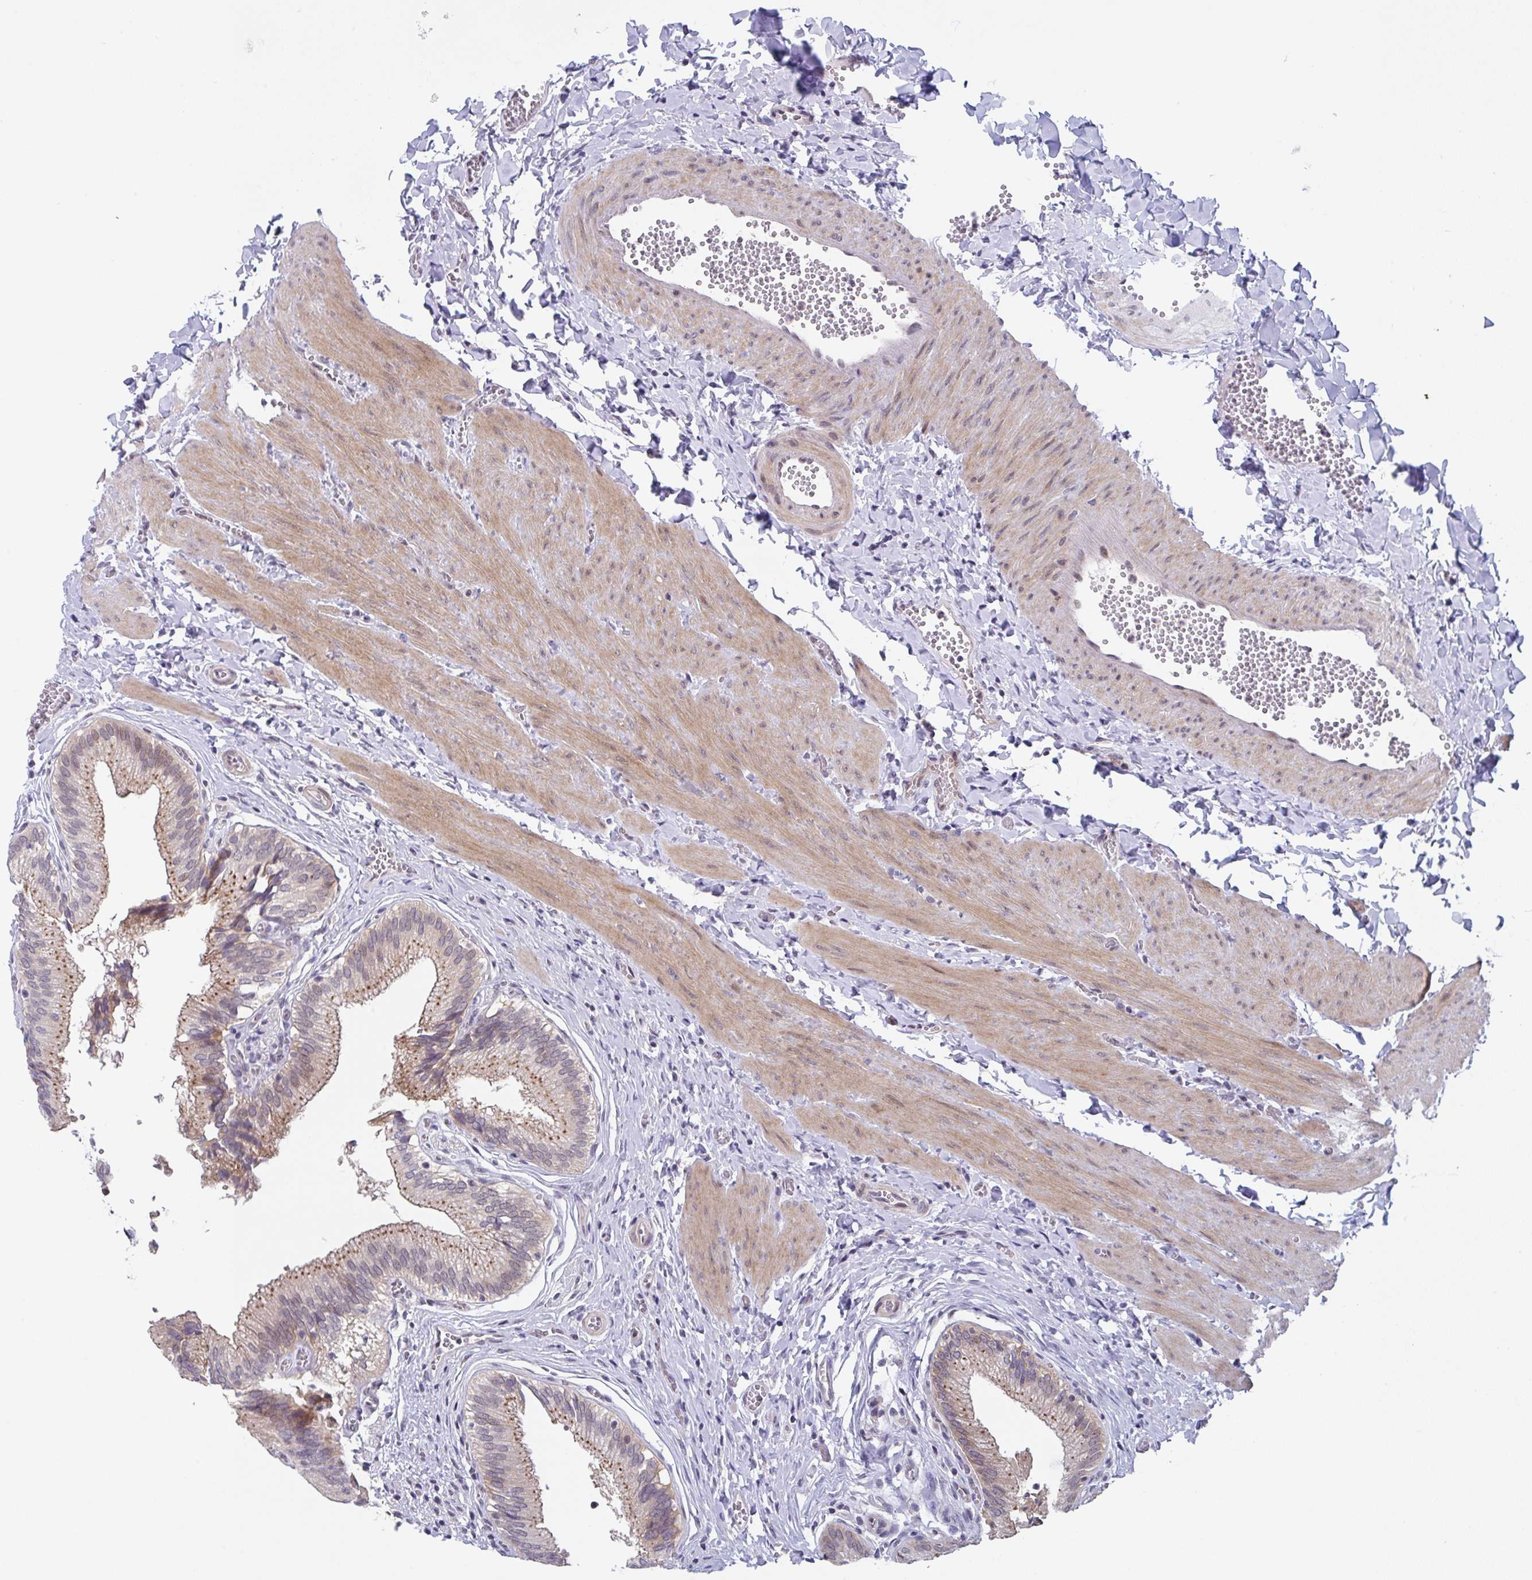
{"staining": {"intensity": "strong", "quantity": ">75%", "location": "cytoplasmic/membranous,nuclear"}, "tissue": "gallbladder", "cell_type": "Glandular cells", "image_type": "normal", "snomed": [{"axis": "morphology", "description": "Normal tissue, NOS"}, {"axis": "topography", "description": "Gallbladder"}], "caption": "Immunohistochemistry staining of unremarkable gallbladder, which exhibits high levels of strong cytoplasmic/membranous,nuclear staining in approximately >75% of glandular cells indicating strong cytoplasmic/membranous,nuclear protein positivity. The staining was performed using DAB (brown) for protein detection and nuclei were counterstained in hematoxylin (blue).", "gene": "RBM18", "patient": {"sex": "male", "age": 17}}